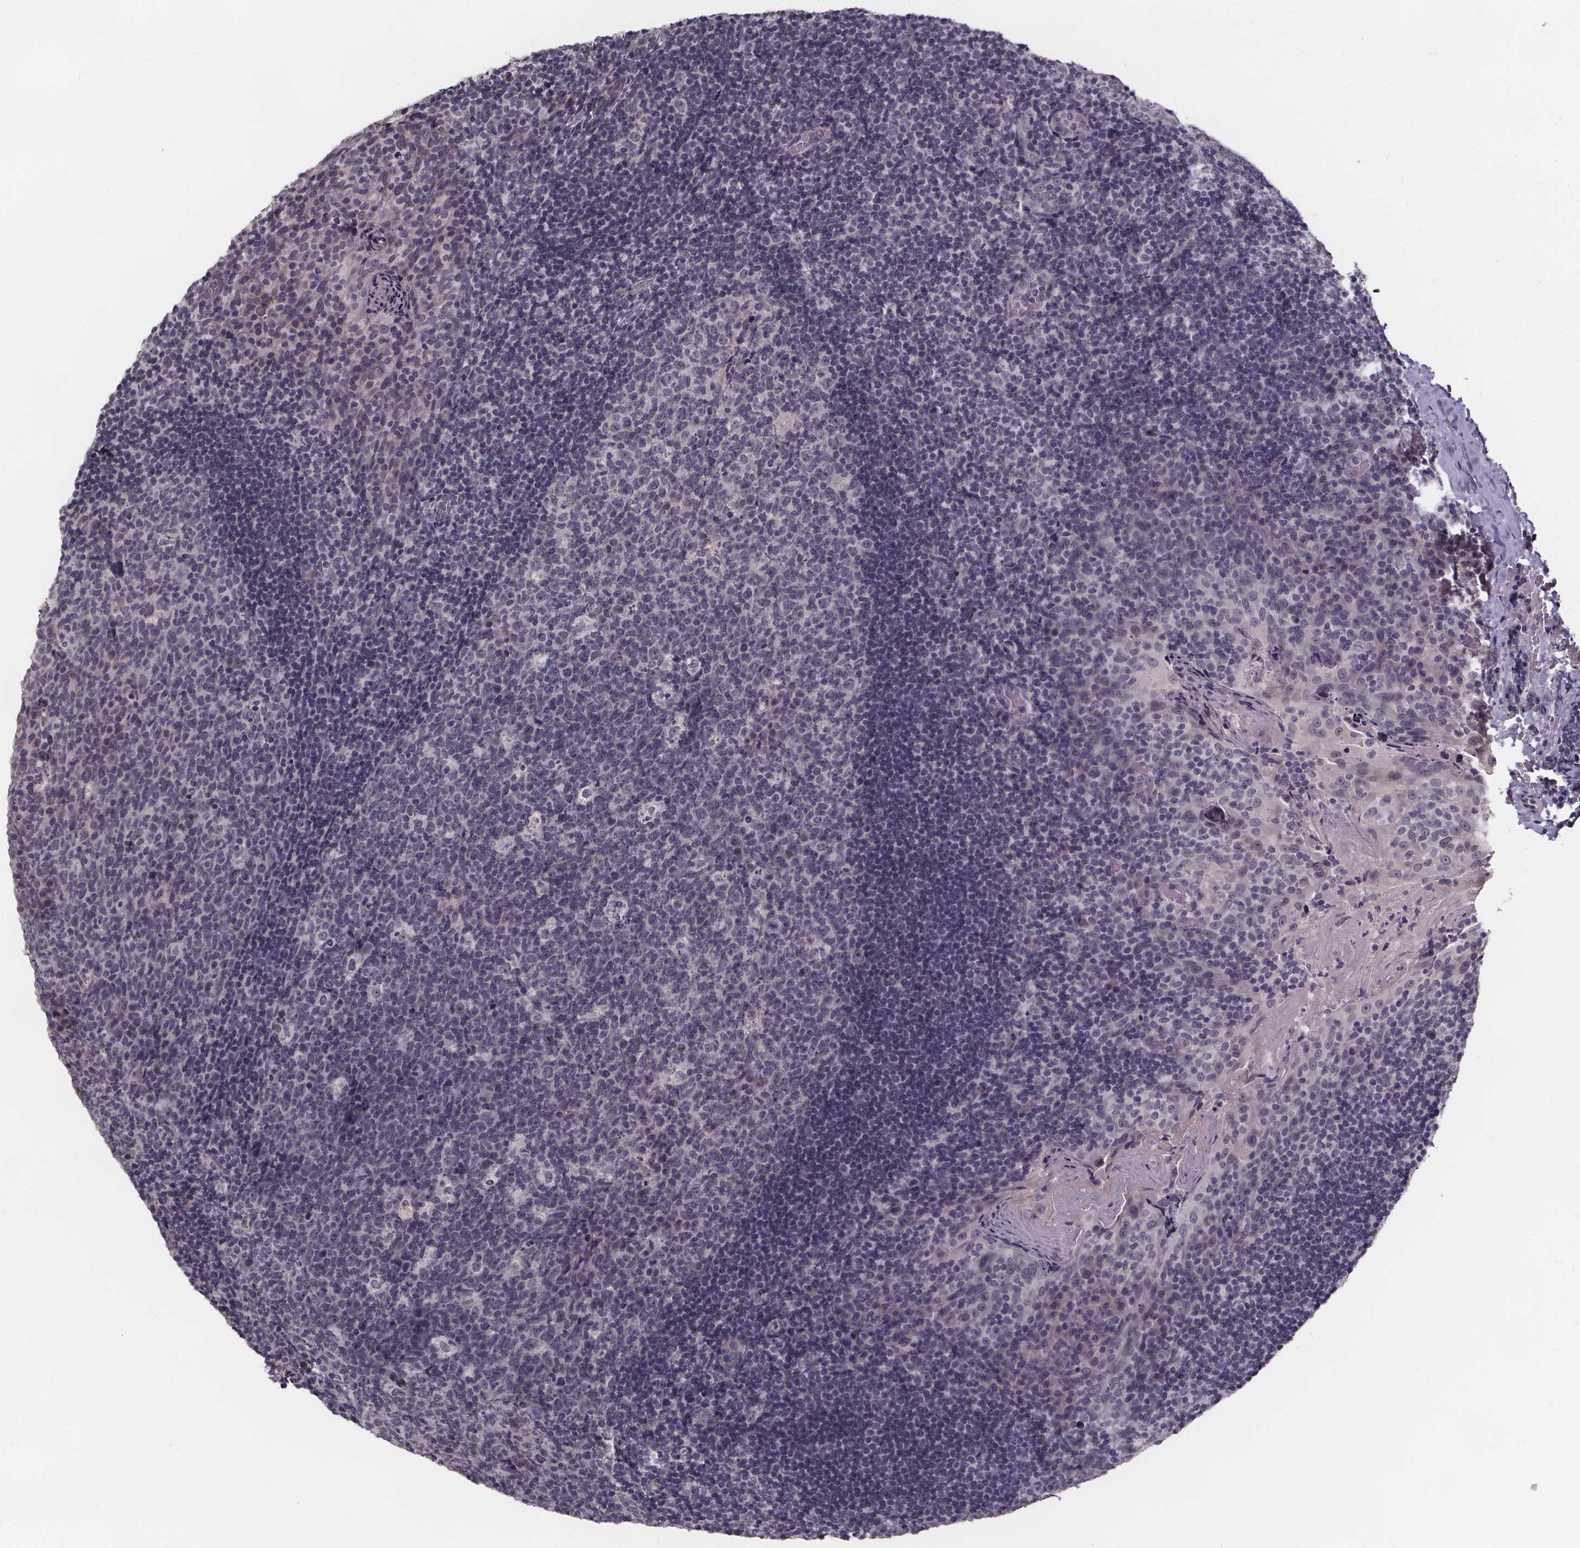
{"staining": {"intensity": "negative", "quantity": "none", "location": "none"}, "tissue": "tonsil", "cell_type": "Germinal center cells", "image_type": "normal", "snomed": [{"axis": "morphology", "description": "Normal tissue, NOS"}, {"axis": "topography", "description": "Tonsil"}], "caption": "This photomicrograph is of normal tonsil stained with immunohistochemistry to label a protein in brown with the nuclei are counter-stained blue. There is no expression in germinal center cells.", "gene": "FAM181B", "patient": {"sex": "male", "age": 17}}